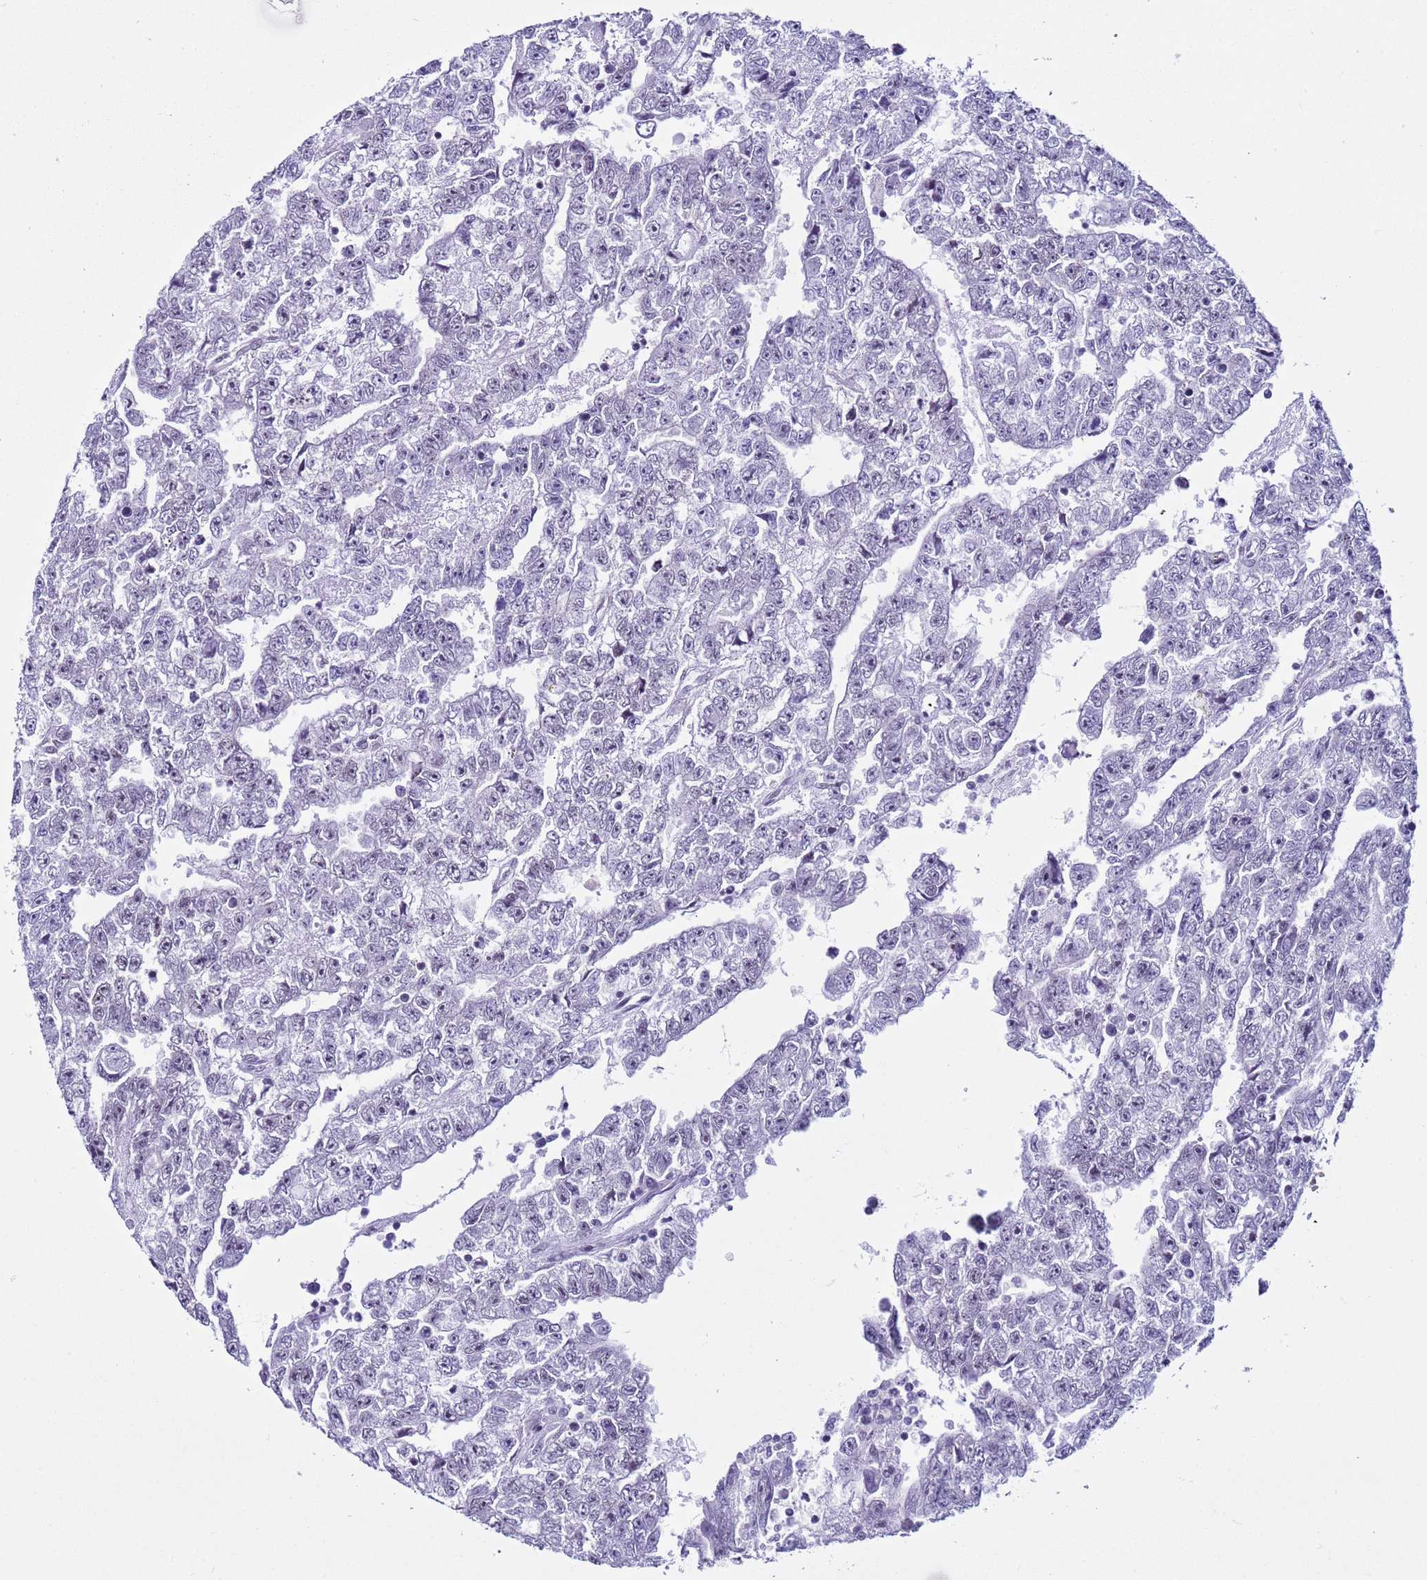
{"staining": {"intensity": "weak", "quantity": "25%-75%", "location": "nuclear"}, "tissue": "testis cancer", "cell_type": "Tumor cells", "image_type": "cancer", "snomed": [{"axis": "morphology", "description": "Carcinoma, Embryonal, NOS"}, {"axis": "topography", "description": "Testis"}], "caption": "Immunohistochemical staining of human testis embryonal carcinoma exhibits low levels of weak nuclear protein positivity in approximately 25%-75% of tumor cells.", "gene": "DHX15", "patient": {"sex": "male", "age": 25}}